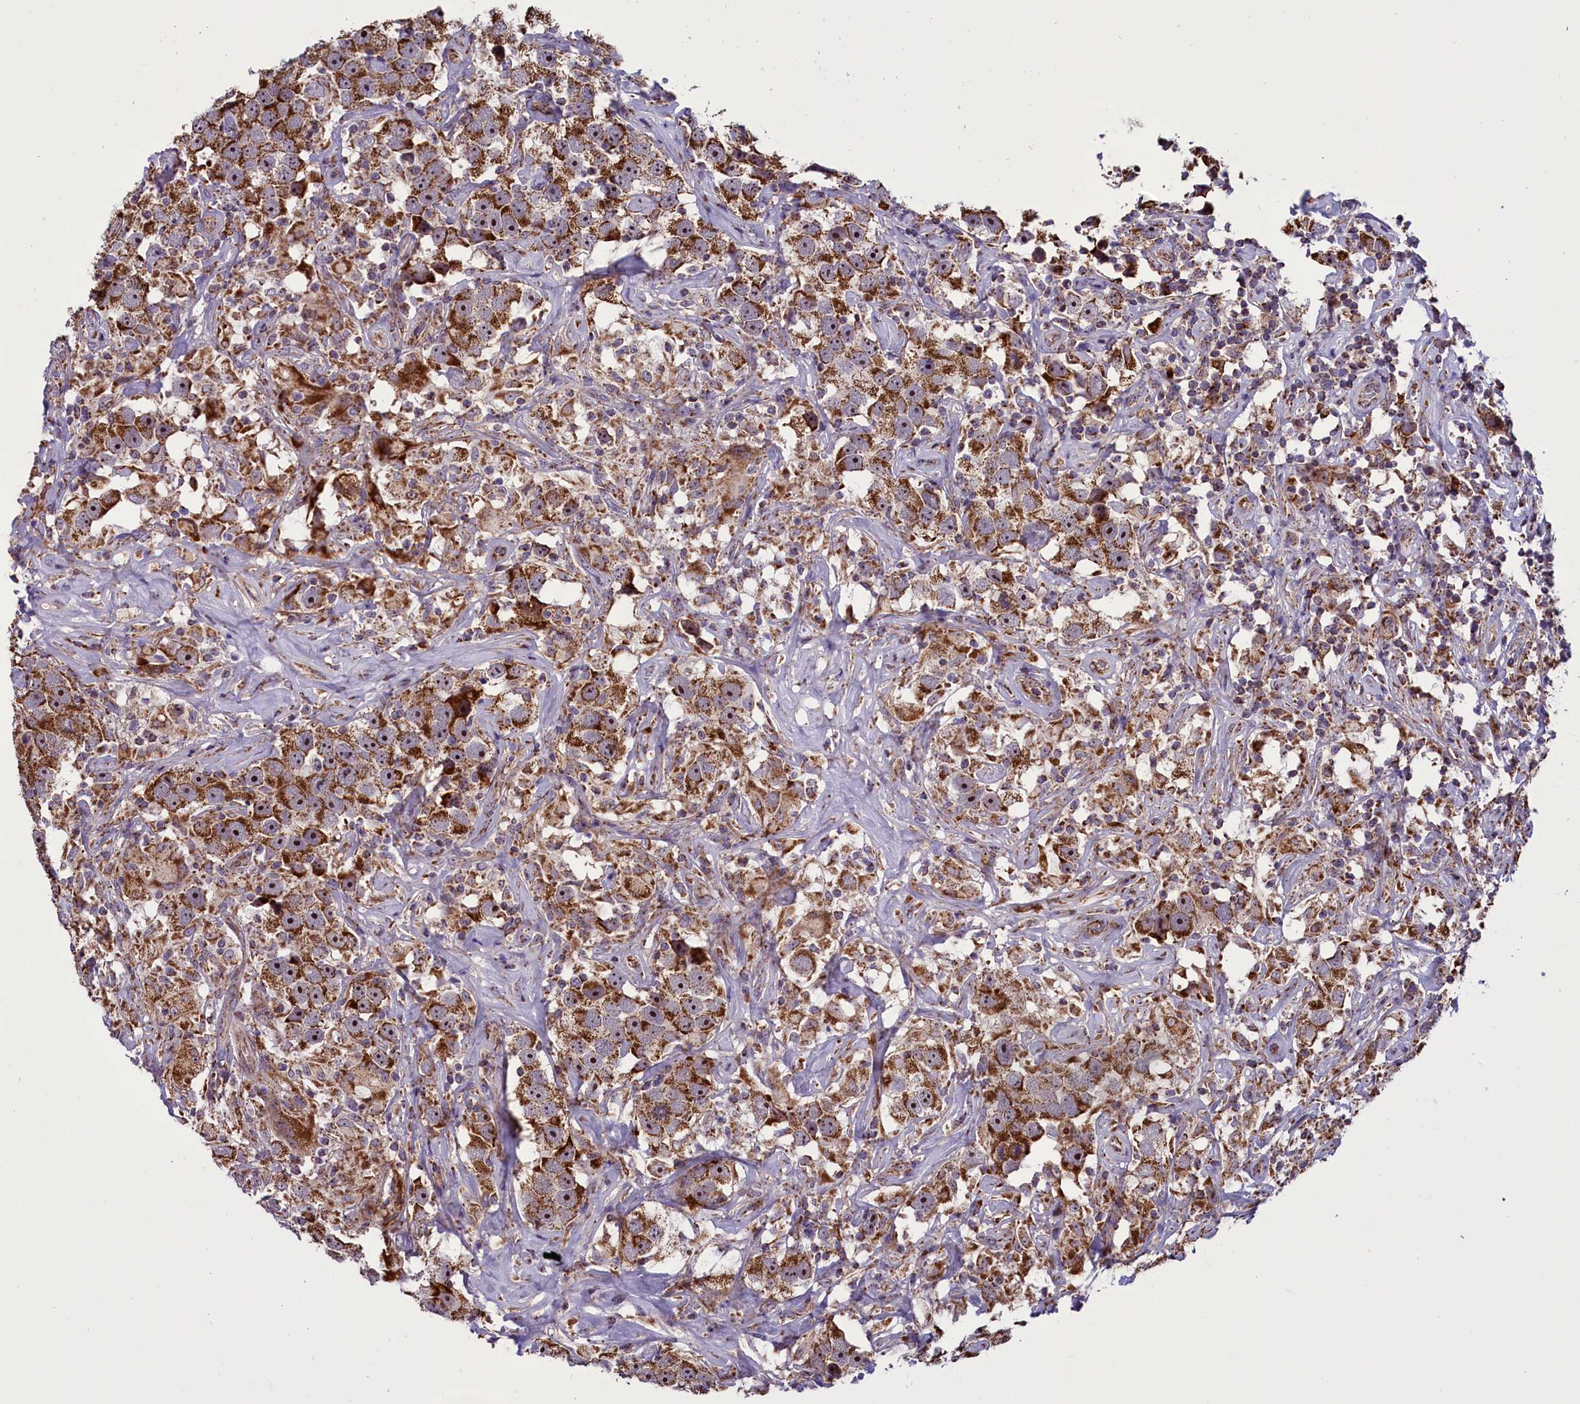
{"staining": {"intensity": "moderate", "quantity": ">75%", "location": "cytoplasmic/membranous,nuclear"}, "tissue": "testis cancer", "cell_type": "Tumor cells", "image_type": "cancer", "snomed": [{"axis": "morphology", "description": "Seminoma, NOS"}, {"axis": "topography", "description": "Testis"}], "caption": "The micrograph demonstrates a brown stain indicating the presence of a protein in the cytoplasmic/membranous and nuclear of tumor cells in testis cancer (seminoma). (Brightfield microscopy of DAB IHC at high magnification).", "gene": "GLRX5", "patient": {"sex": "male", "age": 49}}